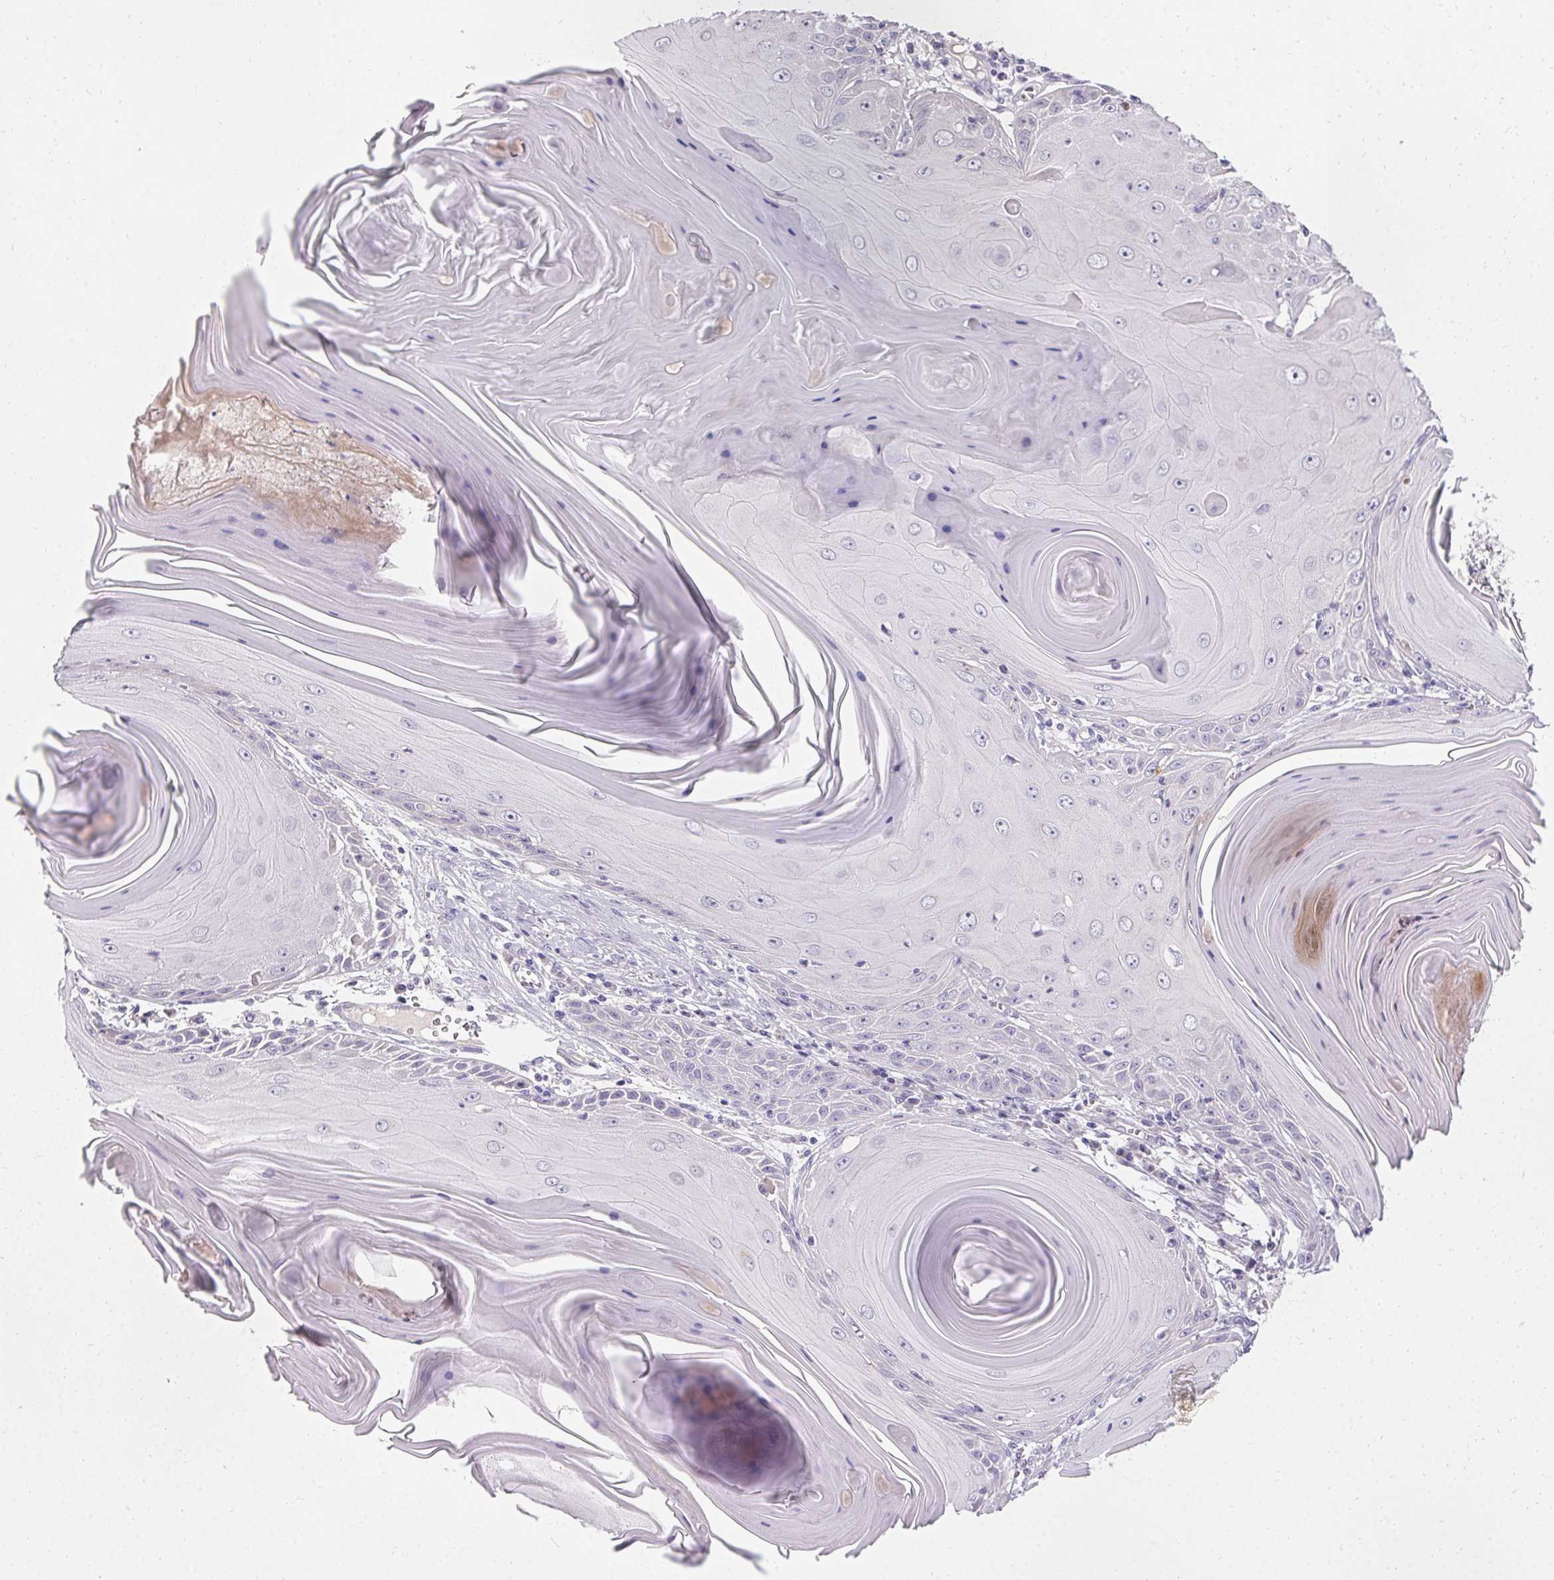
{"staining": {"intensity": "negative", "quantity": "none", "location": "none"}, "tissue": "skin cancer", "cell_type": "Tumor cells", "image_type": "cancer", "snomed": [{"axis": "morphology", "description": "Squamous cell carcinoma, NOS"}, {"axis": "topography", "description": "Skin"}, {"axis": "topography", "description": "Vulva"}], "caption": "Immunohistochemistry (IHC) of human skin squamous cell carcinoma displays no staining in tumor cells.", "gene": "TRIP13", "patient": {"sex": "female", "age": 85}}